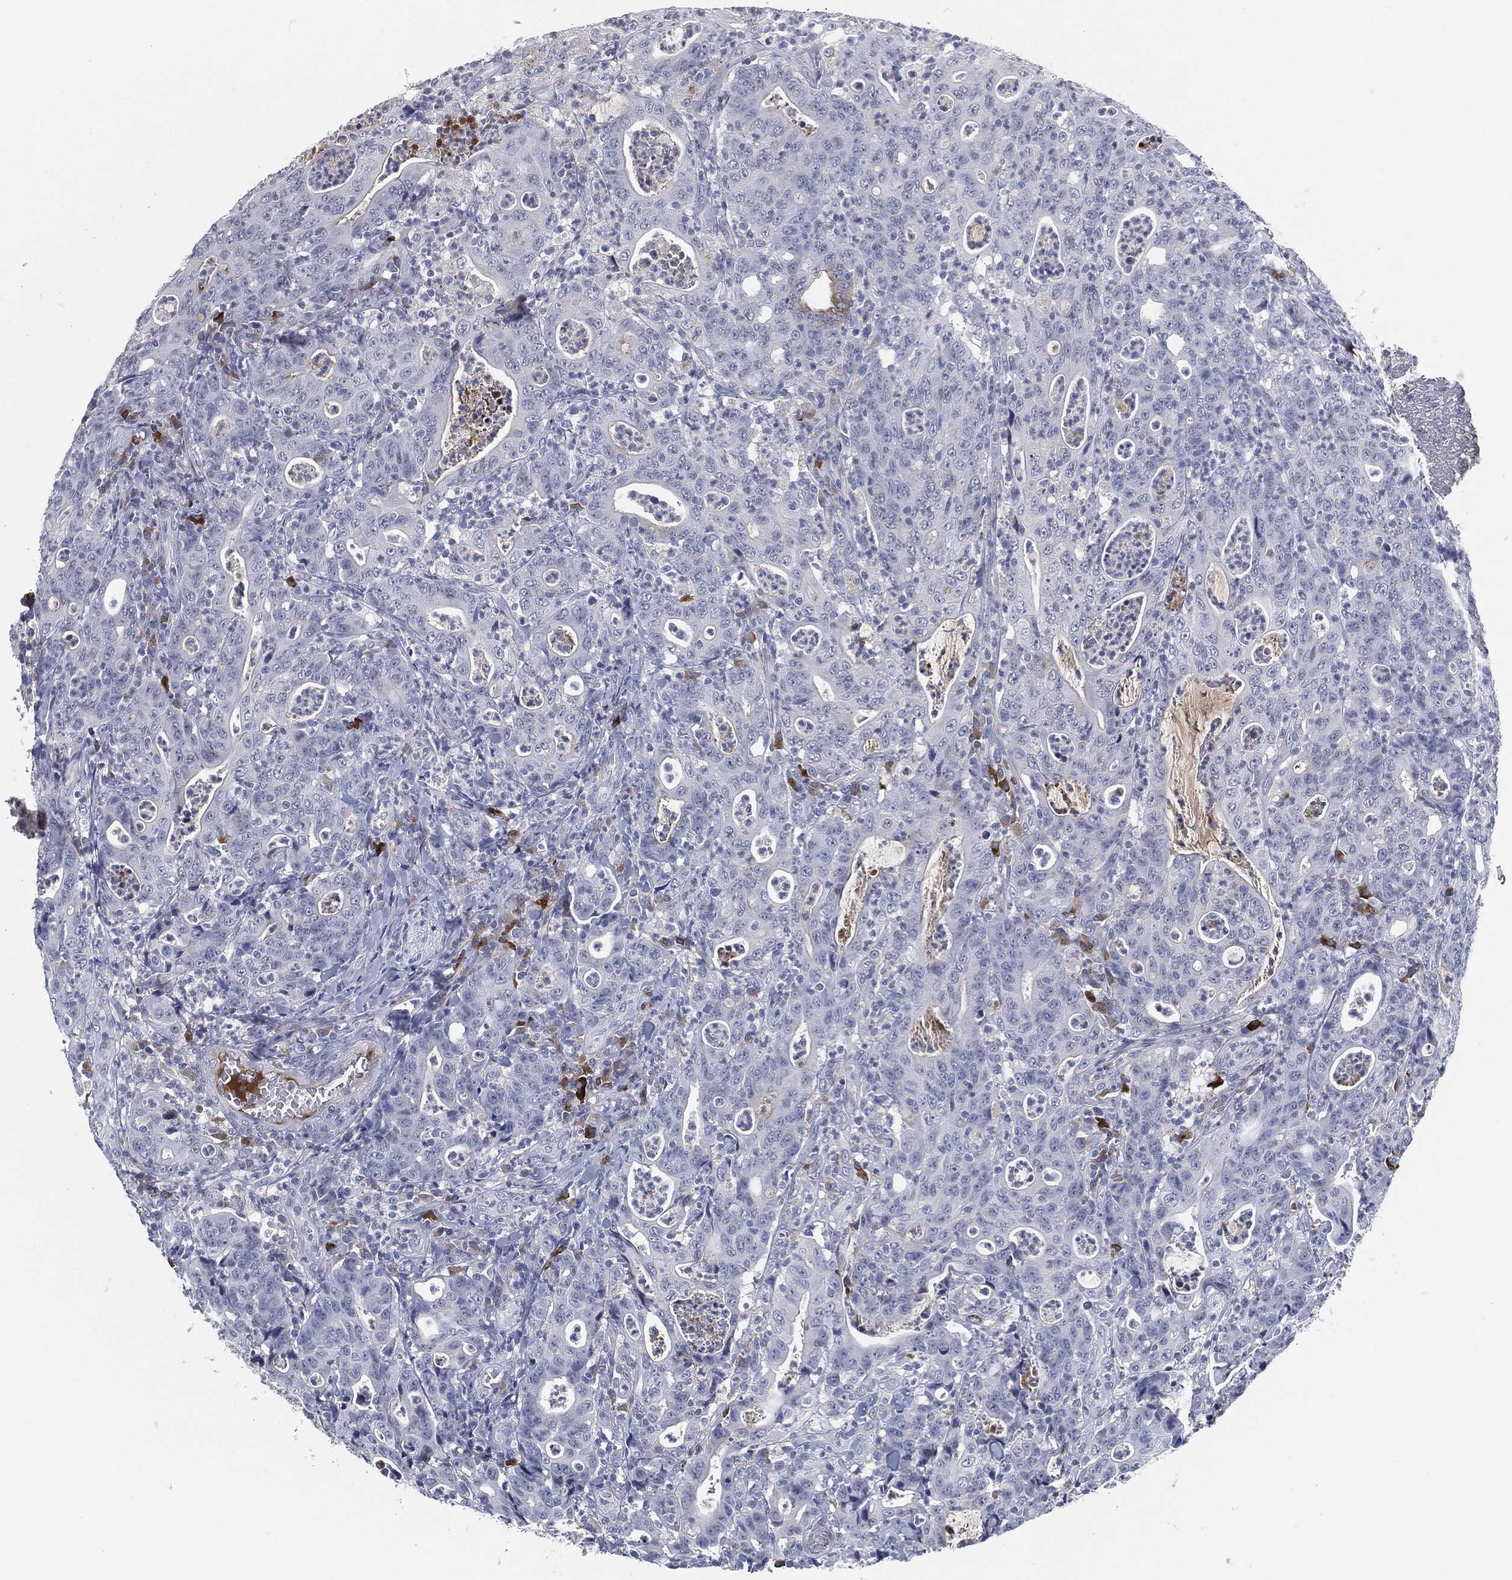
{"staining": {"intensity": "negative", "quantity": "none", "location": "none"}, "tissue": "colorectal cancer", "cell_type": "Tumor cells", "image_type": "cancer", "snomed": [{"axis": "morphology", "description": "Adenocarcinoma, NOS"}, {"axis": "topography", "description": "Colon"}], "caption": "There is no significant expression in tumor cells of colorectal cancer (adenocarcinoma).", "gene": "MST1", "patient": {"sex": "male", "age": 70}}